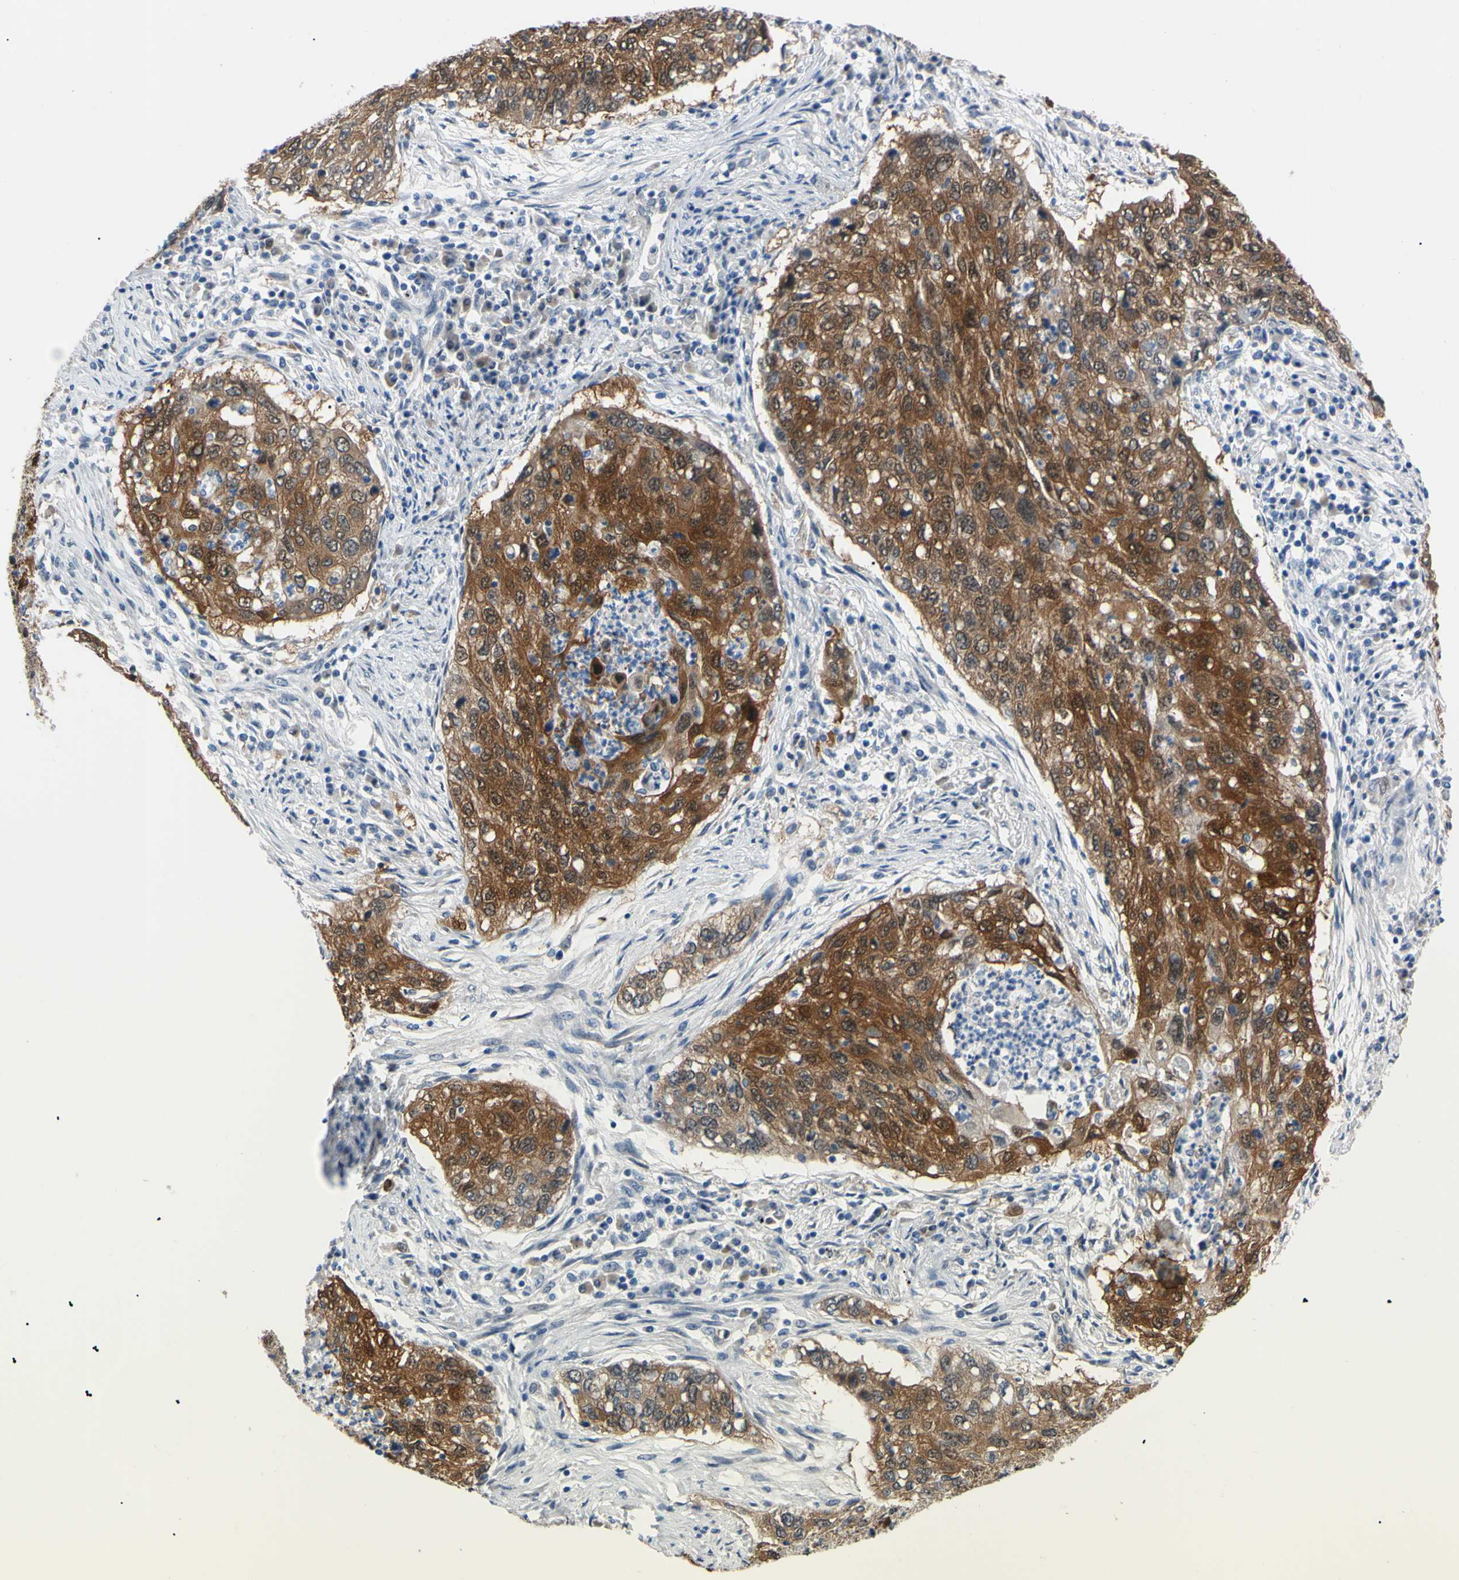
{"staining": {"intensity": "moderate", "quantity": ">75%", "location": "cytoplasmic/membranous,nuclear"}, "tissue": "lung cancer", "cell_type": "Tumor cells", "image_type": "cancer", "snomed": [{"axis": "morphology", "description": "Squamous cell carcinoma, NOS"}, {"axis": "topography", "description": "Lung"}], "caption": "Immunohistochemical staining of human lung cancer (squamous cell carcinoma) shows moderate cytoplasmic/membranous and nuclear protein staining in about >75% of tumor cells.", "gene": "NOL3", "patient": {"sex": "female", "age": 63}}